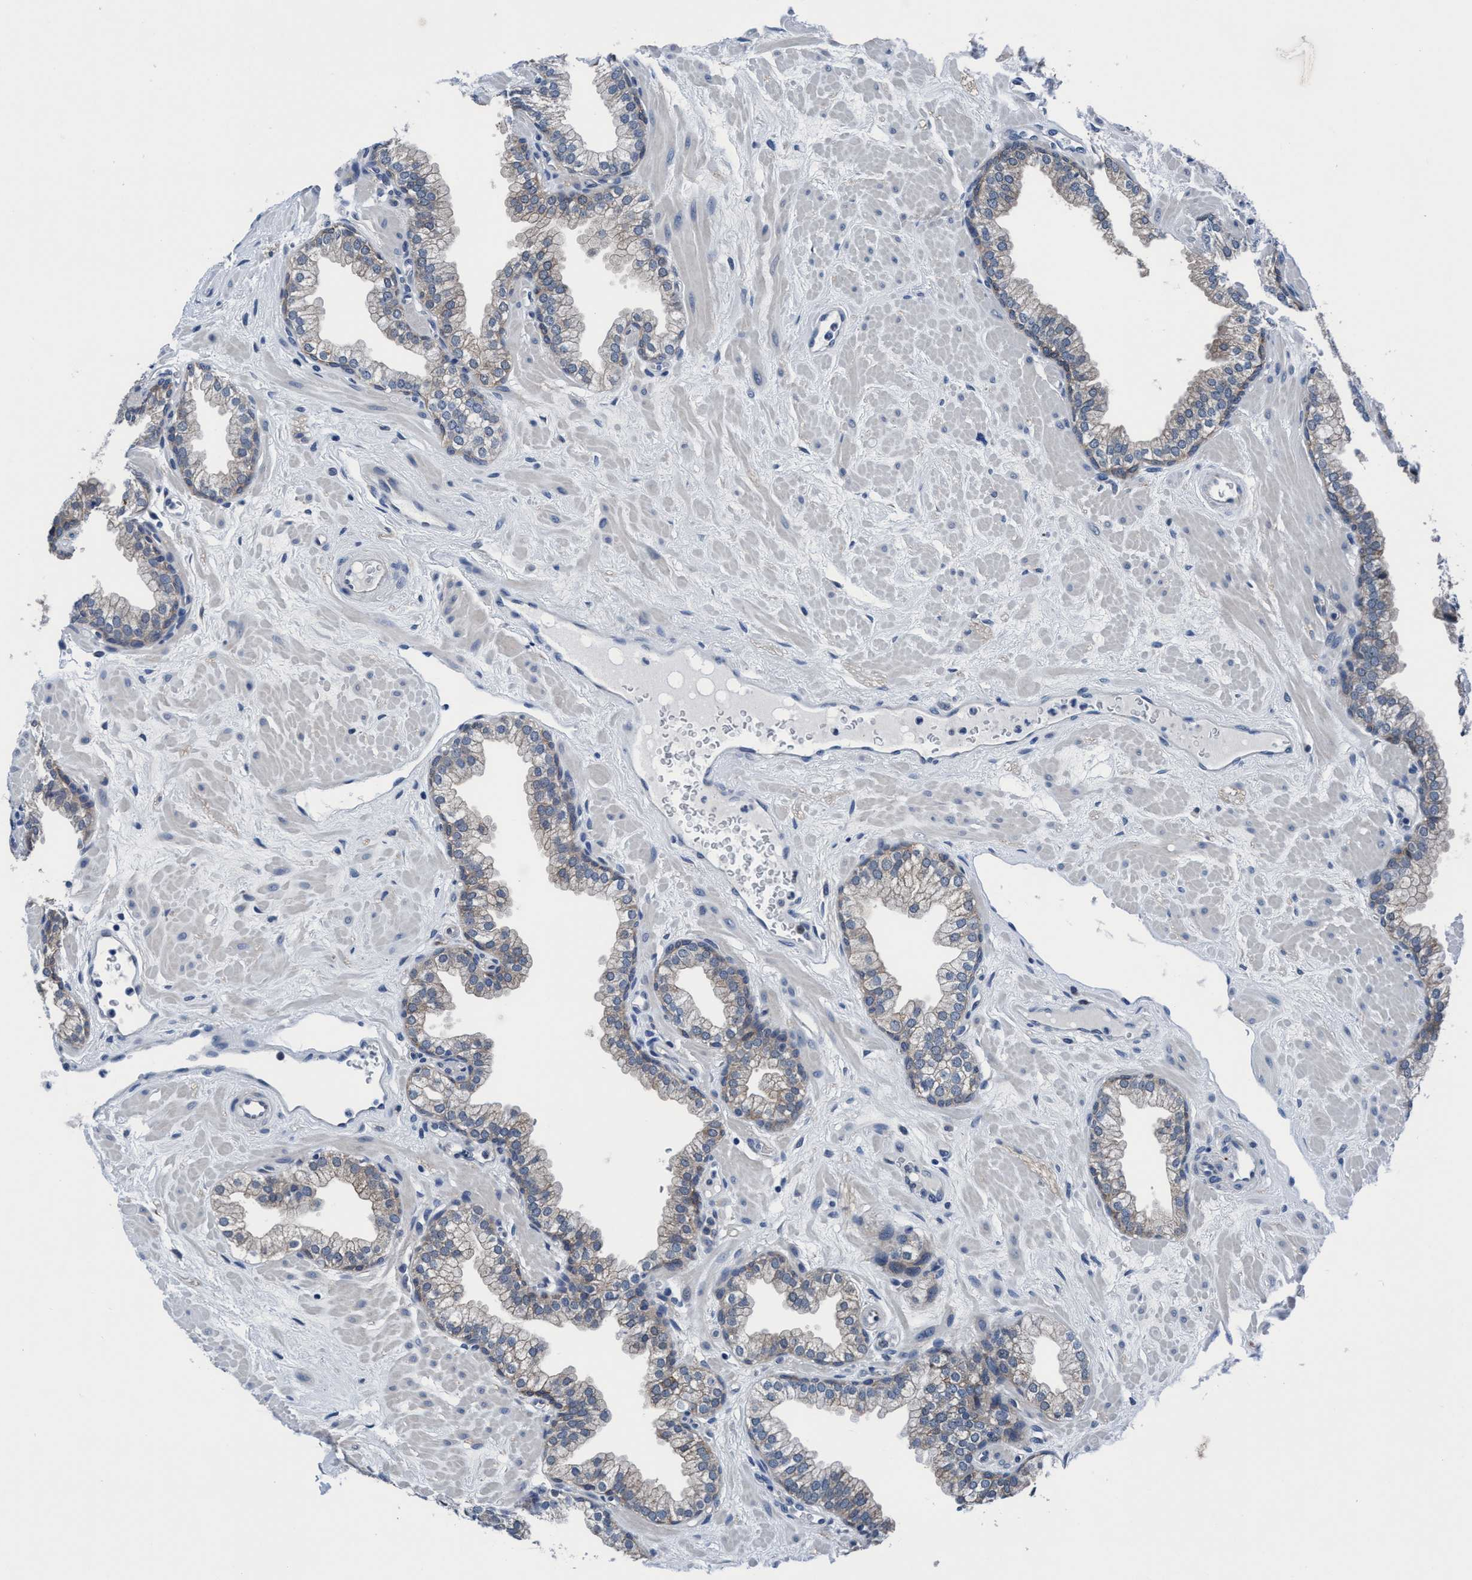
{"staining": {"intensity": "weak", "quantity": "<25%", "location": "cytoplasmic/membranous"}, "tissue": "prostate", "cell_type": "Glandular cells", "image_type": "normal", "snomed": [{"axis": "morphology", "description": "Normal tissue, NOS"}, {"axis": "morphology", "description": "Urothelial carcinoma, Low grade"}, {"axis": "topography", "description": "Urinary bladder"}, {"axis": "topography", "description": "Prostate"}], "caption": "IHC micrograph of unremarkable prostate: human prostate stained with DAB (3,3'-diaminobenzidine) demonstrates no significant protein staining in glandular cells.", "gene": "TMEM94", "patient": {"sex": "male", "age": 60}}